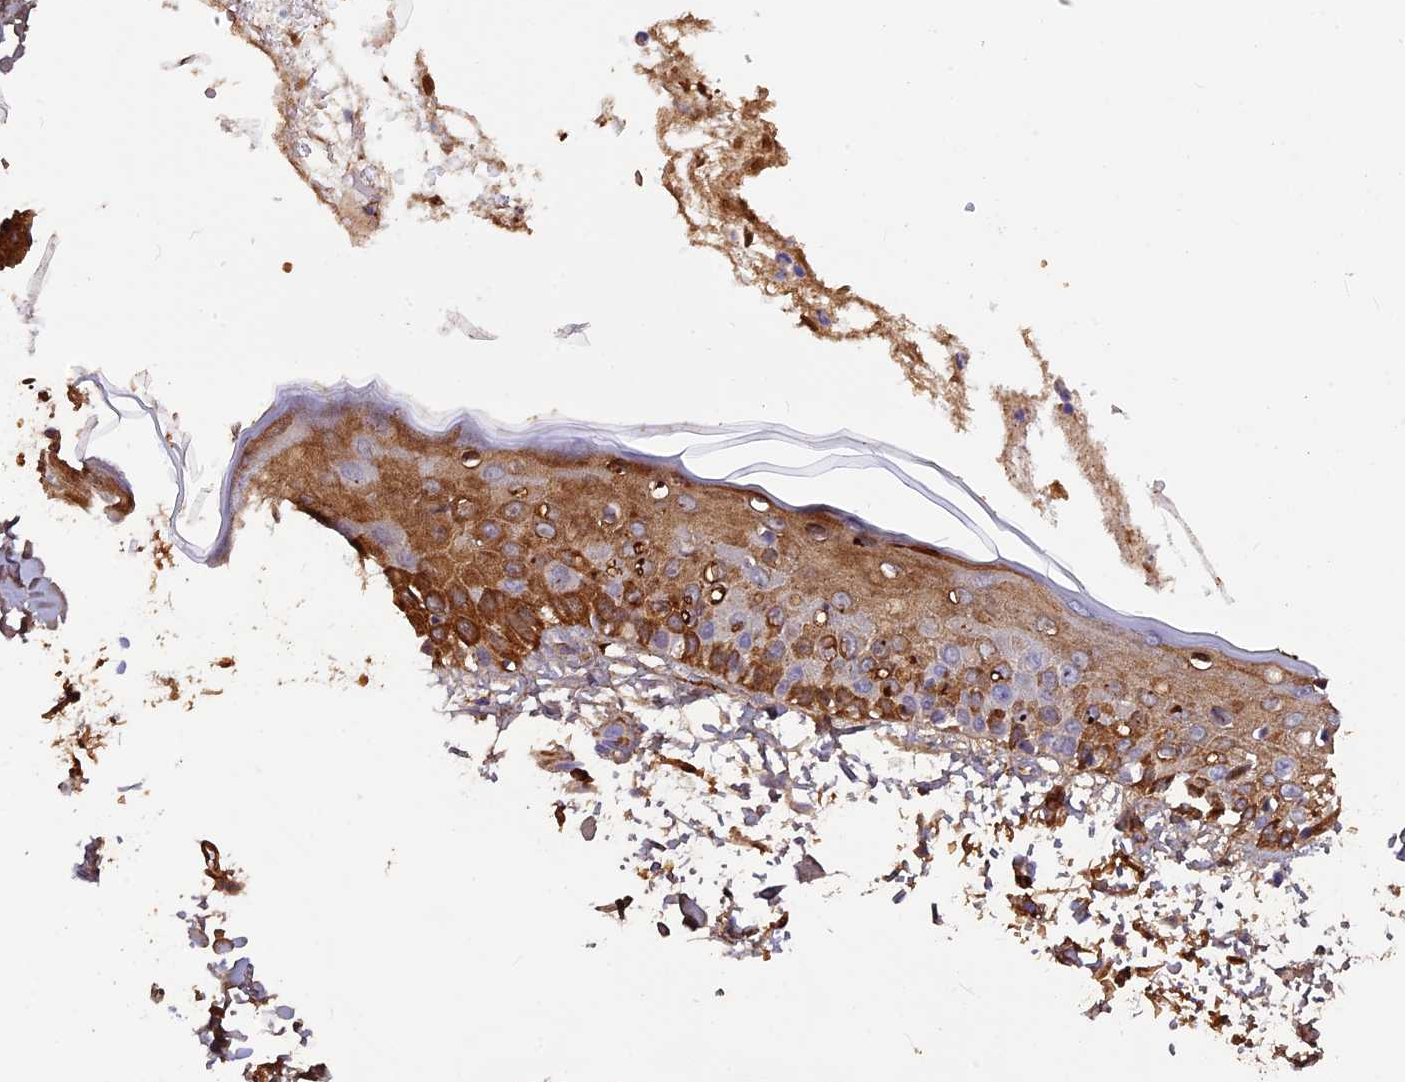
{"staining": {"intensity": "moderate", "quantity": ">75%", "location": "cytoplasmic/membranous"}, "tissue": "skin", "cell_type": "Fibroblasts", "image_type": "normal", "snomed": [{"axis": "morphology", "description": "Normal tissue, NOS"}, {"axis": "morphology", "description": "Squamous cell carcinoma, NOS"}, {"axis": "topography", "description": "Skin"}, {"axis": "topography", "description": "Peripheral nerve tissue"}], "caption": "A medium amount of moderate cytoplasmic/membranous expression is seen in about >75% of fibroblasts in unremarkable skin. The staining is performed using DAB (3,3'-diaminobenzidine) brown chromogen to label protein expression. The nuclei are counter-stained blue using hematoxylin.", "gene": "PZP", "patient": {"sex": "male", "age": 83}}